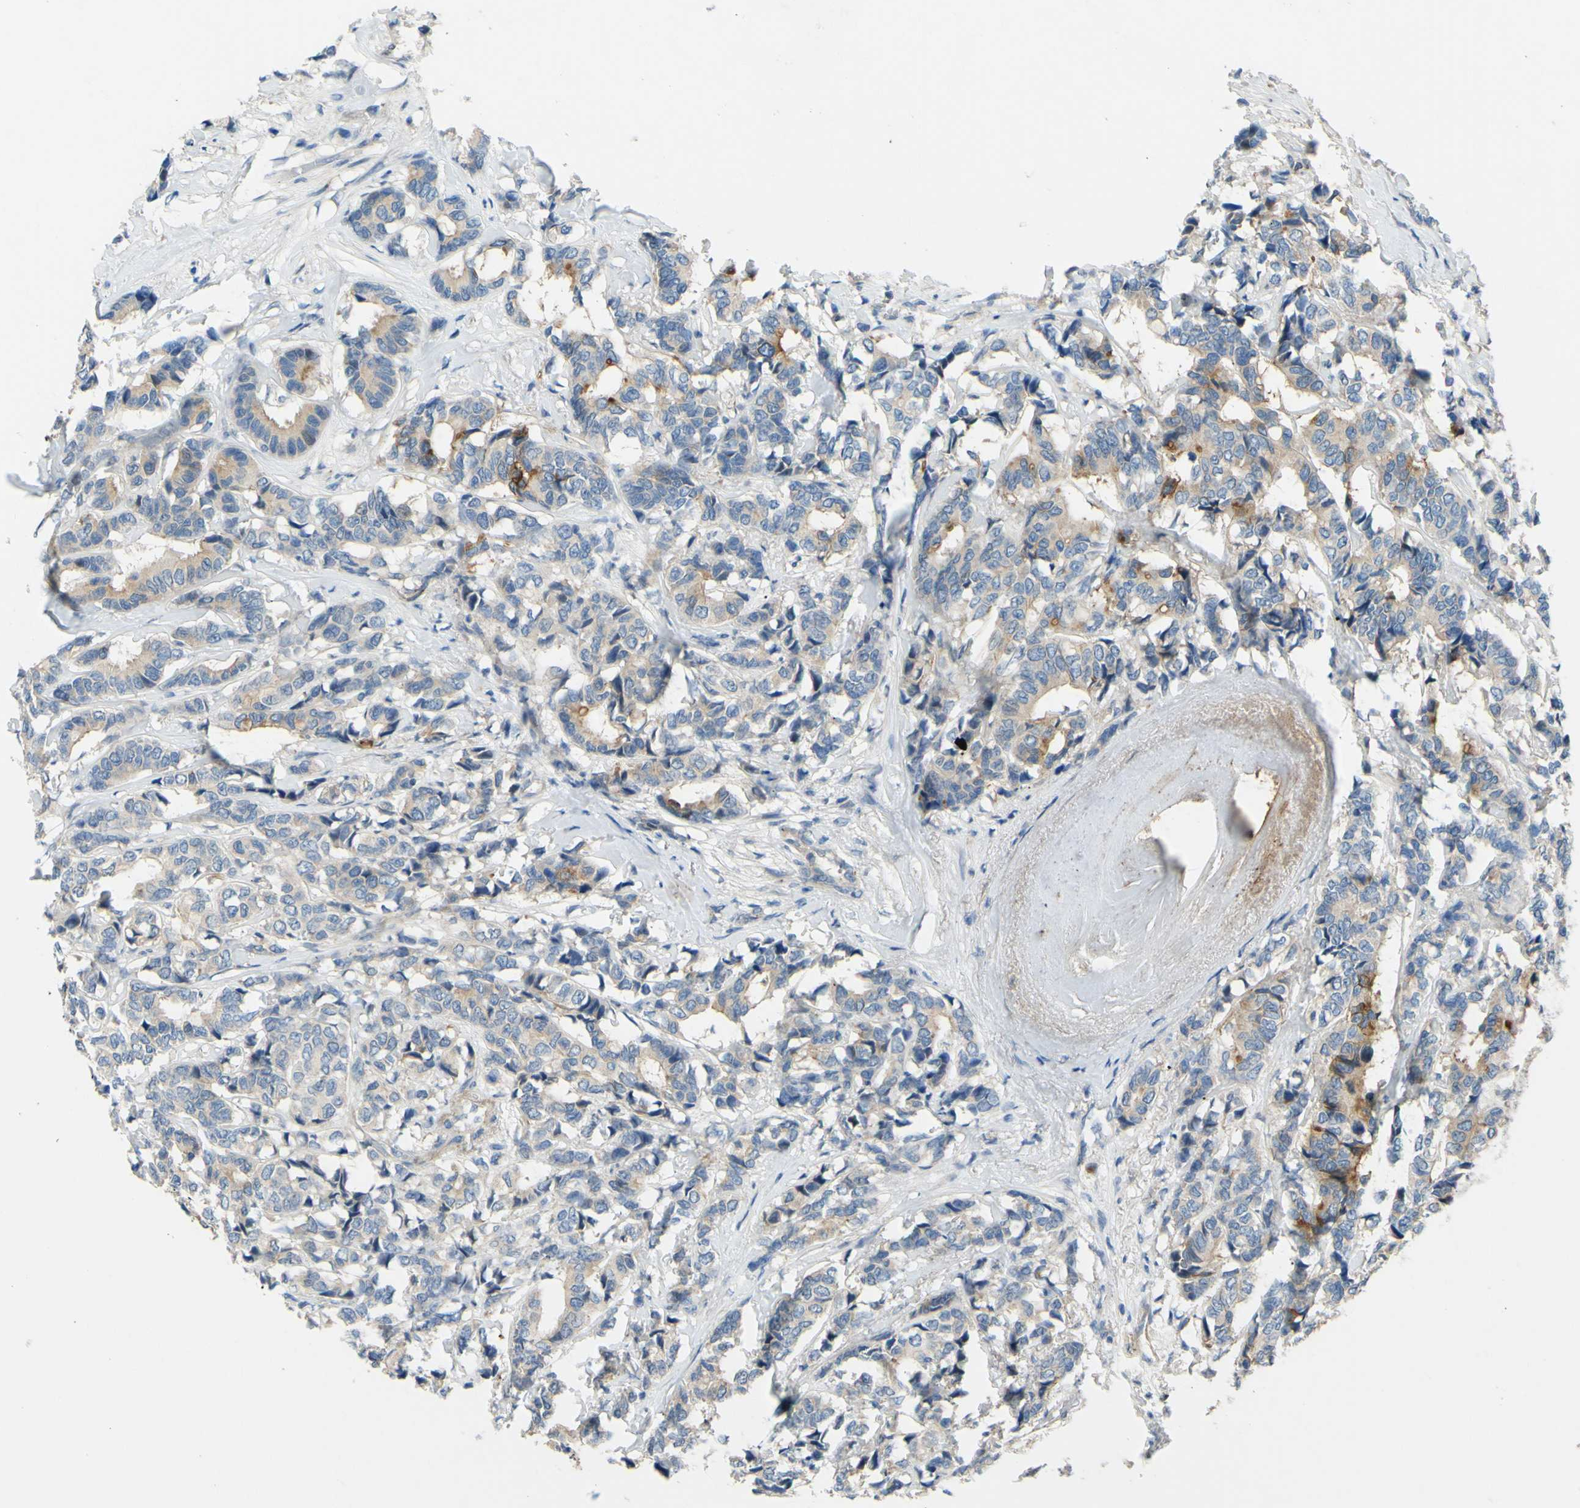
{"staining": {"intensity": "weak", "quantity": ">75%", "location": "cytoplasmic/membranous"}, "tissue": "breast cancer", "cell_type": "Tumor cells", "image_type": "cancer", "snomed": [{"axis": "morphology", "description": "Duct carcinoma"}, {"axis": "topography", "description": "Breast"}], "caption": "Protein analysis of intraductal carcinoma (breast) tissue demonstrates weak cytoplasmic/membranous expression in about >75% of tumor cells.", "gene": "ARHGAP1", "patient": {"sex": "female", "age": 87}}